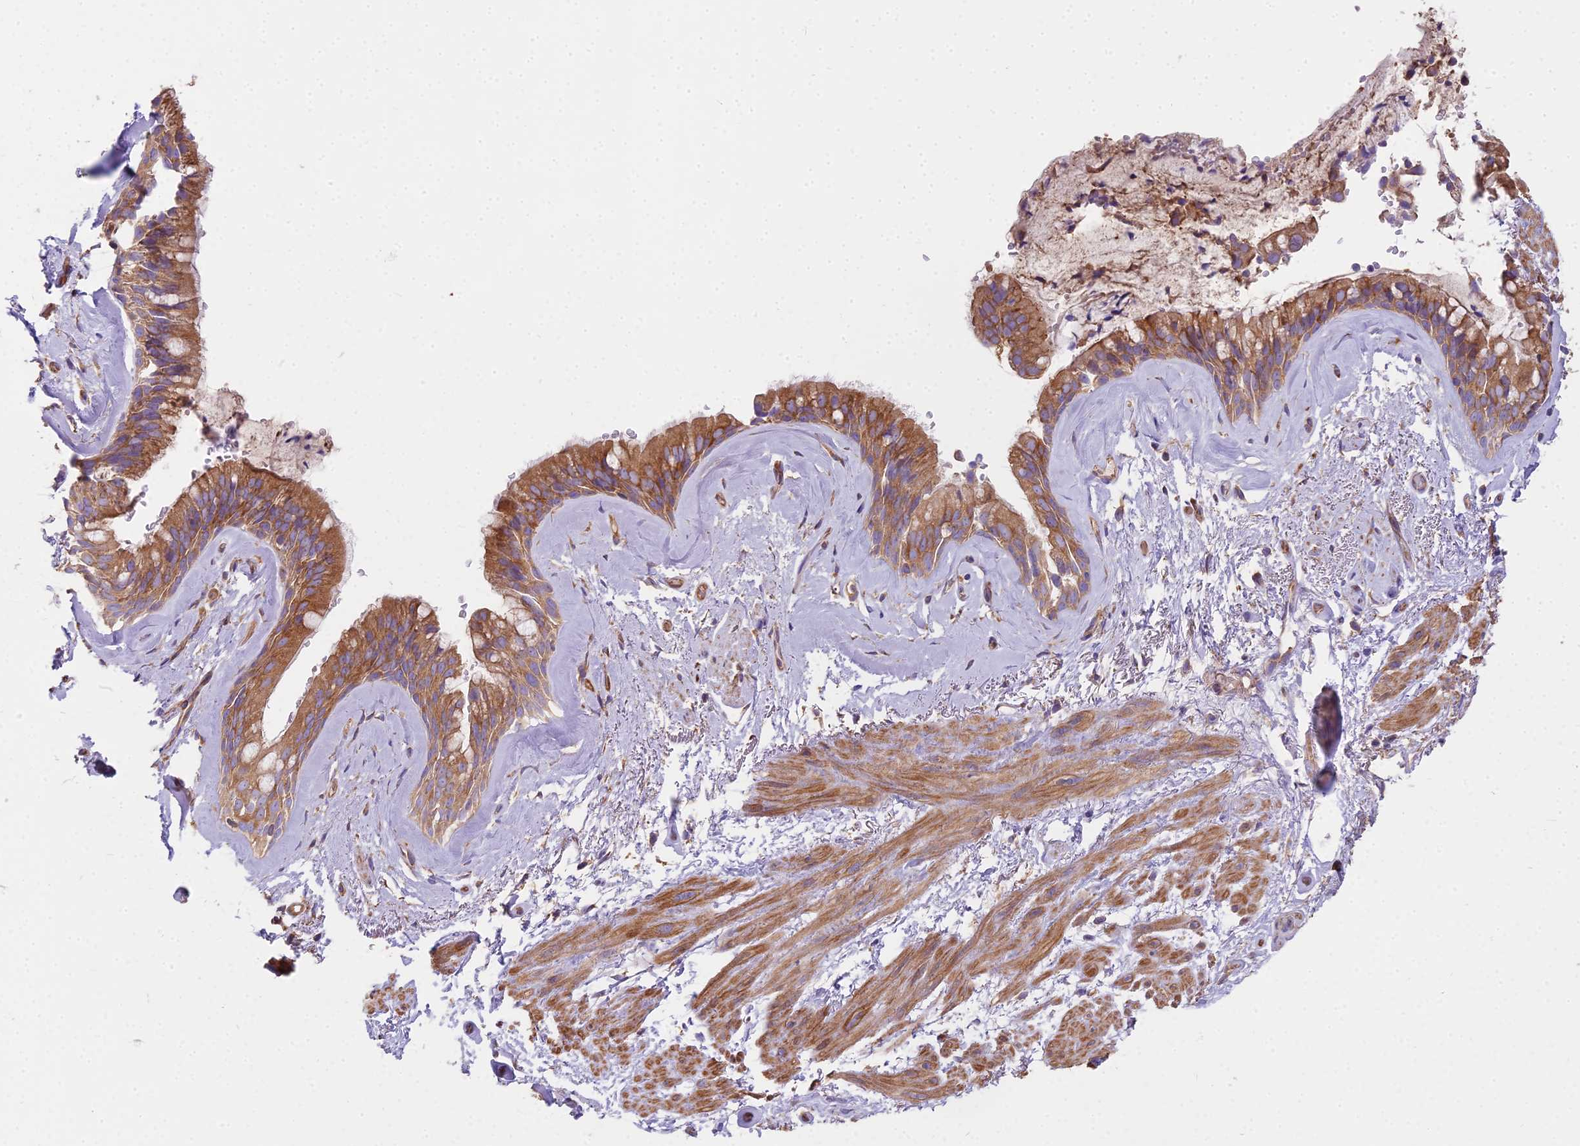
{"staining": {"intensity": "moderate", "quantity": ">75%", "location": "cytoplasmic/membranous"}, "tissue": "bronchus", "cell_type": "Respiratory epithelial cells", "image_type": "normal", "snomed": [{"axis": "morphology", "description": "Normal tissue, NOS"}, {"axis": "topography", "description": "Cartilage tissue"}, {"axis": "topography", "description": "Bronchus"}], "caption": "An immunohistochemistry (IHC) image of benign tissue is shown. Protein staining in brown highlights moderate cytoplasmic/membranous positivity in bronchus within respiratory epithelial cells.", "gene": "DCTN3", "patient": {"sex": "female", "age": 66}}